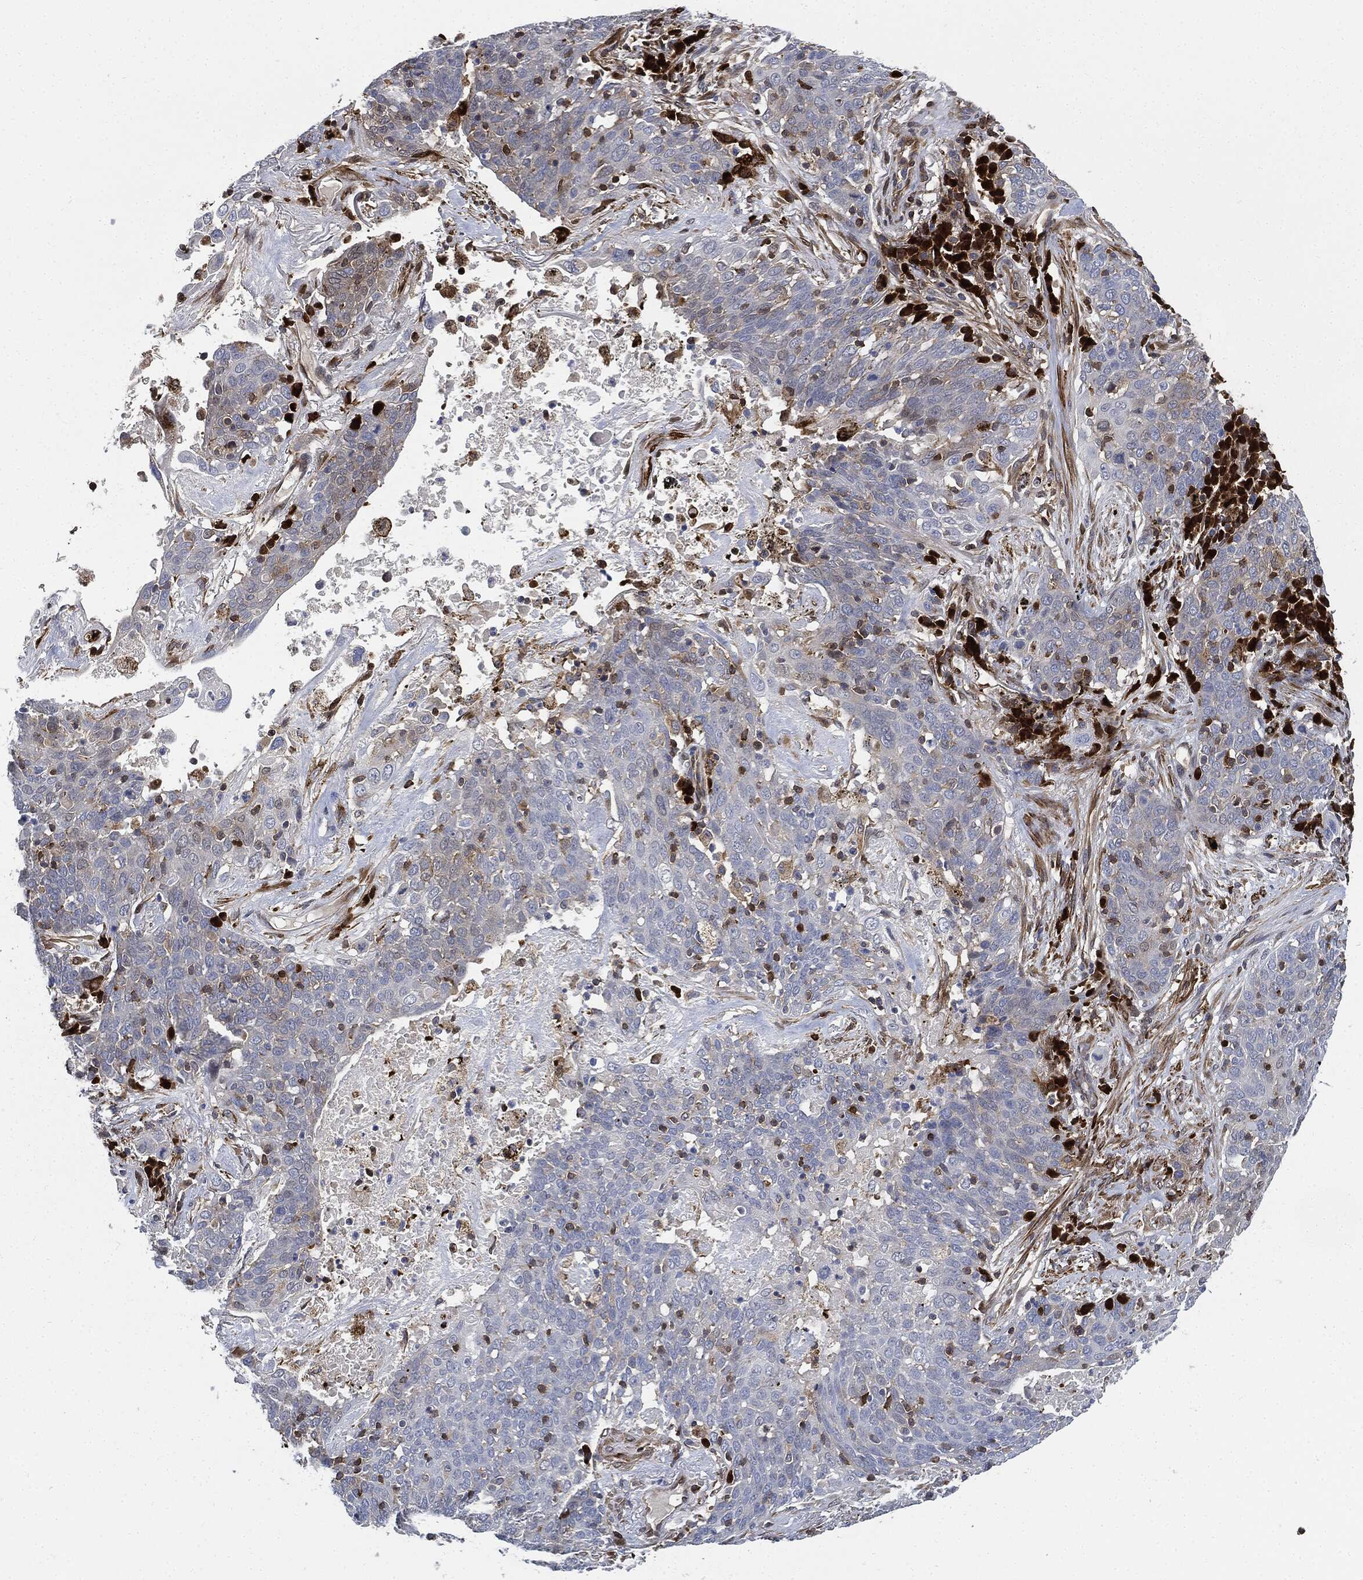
{"staining": {"intensity": "strong", "quantity": ">75%", "location": "cytoplasmic/membranous"}, "tissue": "lung cancer", "cell_type": "Tumor cells", "image_type": "cancer", "snomed": [{"axis": "morphology", "description": "Squamous cell carcinoma, NOS"}, {"axis": "topography", "description": "Lung"}], "caption": "Immunohistochemical staining of squamous cell carcinoma (lung) demonstrates strong cytoplasmic/membranous protein staining in about >75% of tumor cells.", "gene": "PRDX2", "patient": {"sex": "male", "age": 82}}